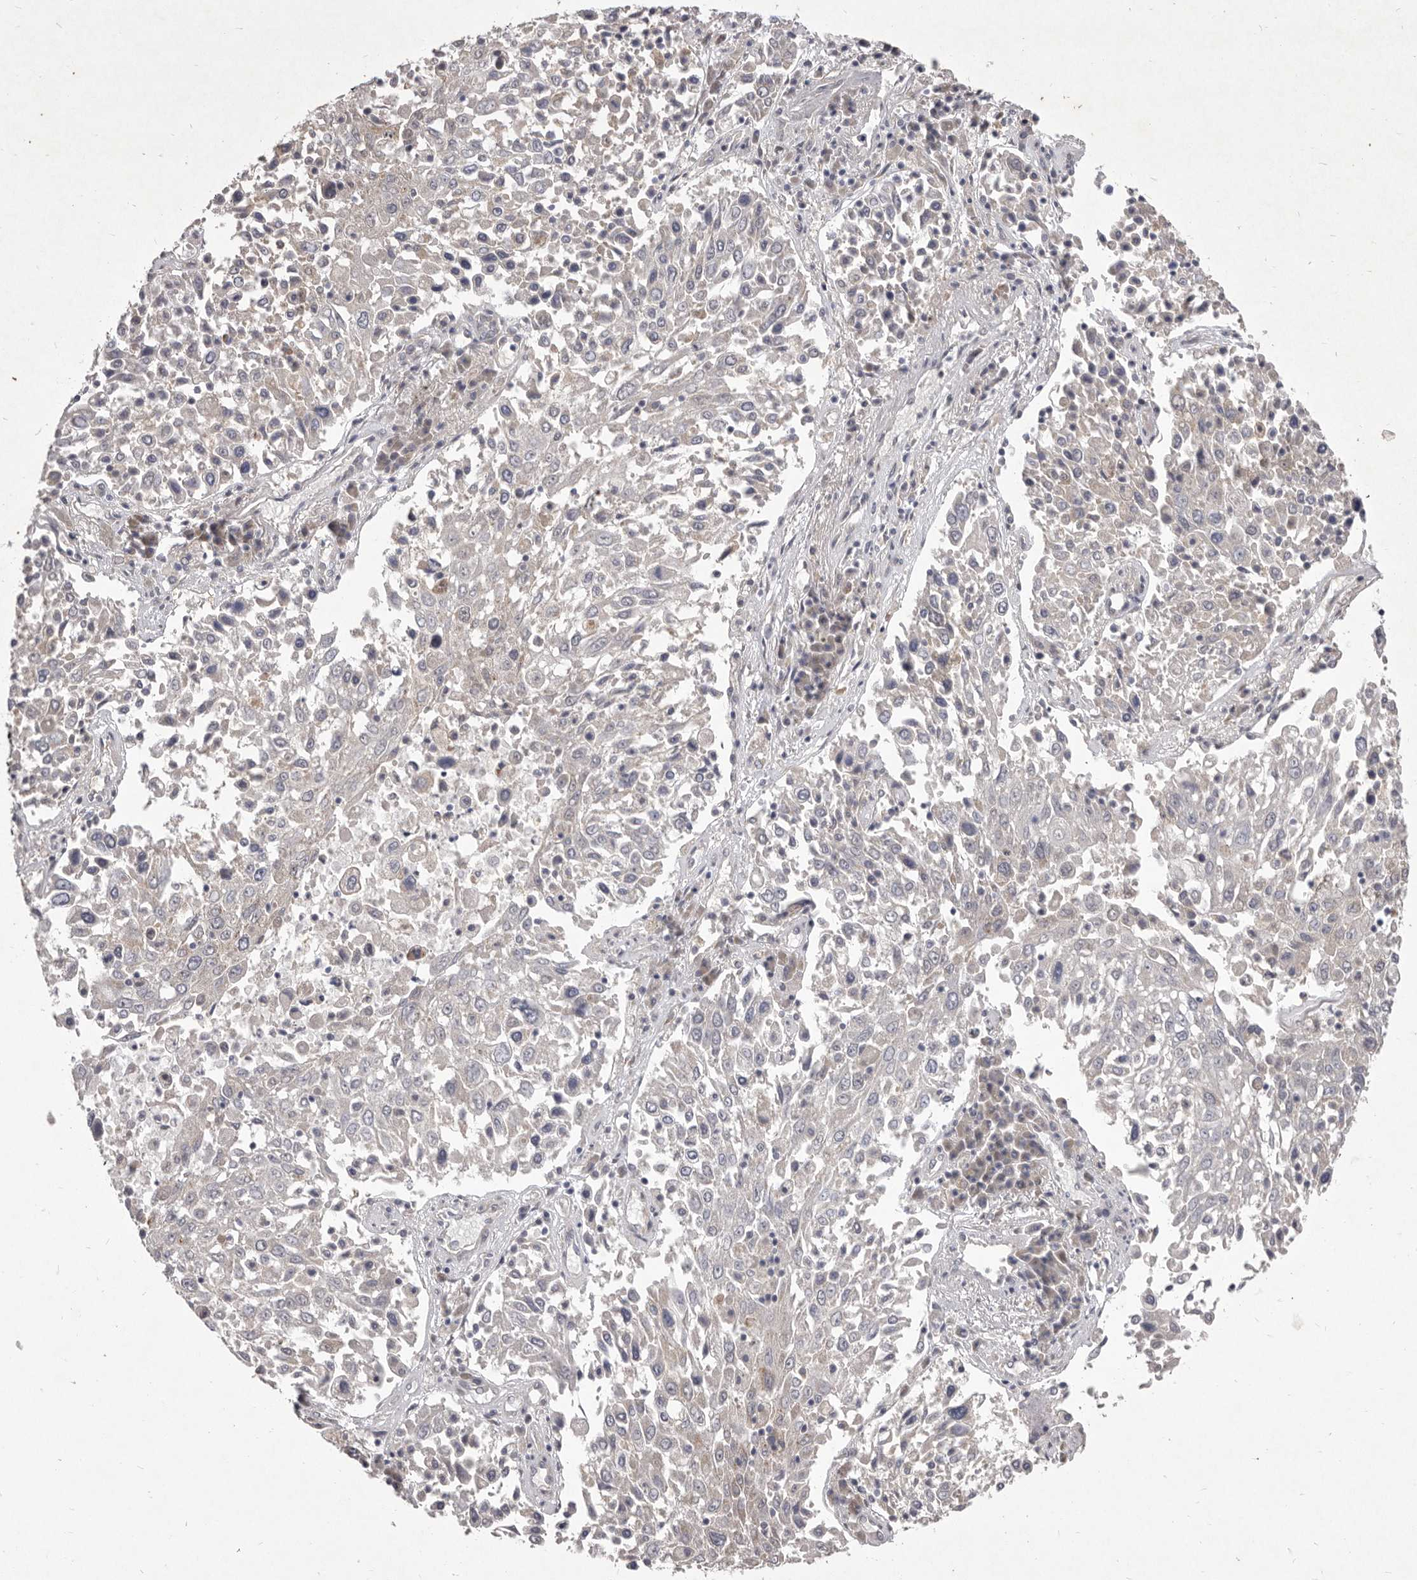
{"staining": {"intensity": "negative", "quantity": "none", "location": "none"}, "tissue": "lung cancer", "cell_type": "Tumor cells", "image_type": "cancer", "snomed": [{"axis": "morphology", "description": "Squamous cell carcinoma, NOS"}, {"axis": "topography", "description": "Lung"}], "caption": "The micrograph demonstrates no significant staining in tumor cells of lung squamous cell carcinoma.", "gene": "P2RX6", "patient": {"sex": "male", "age": 65}}